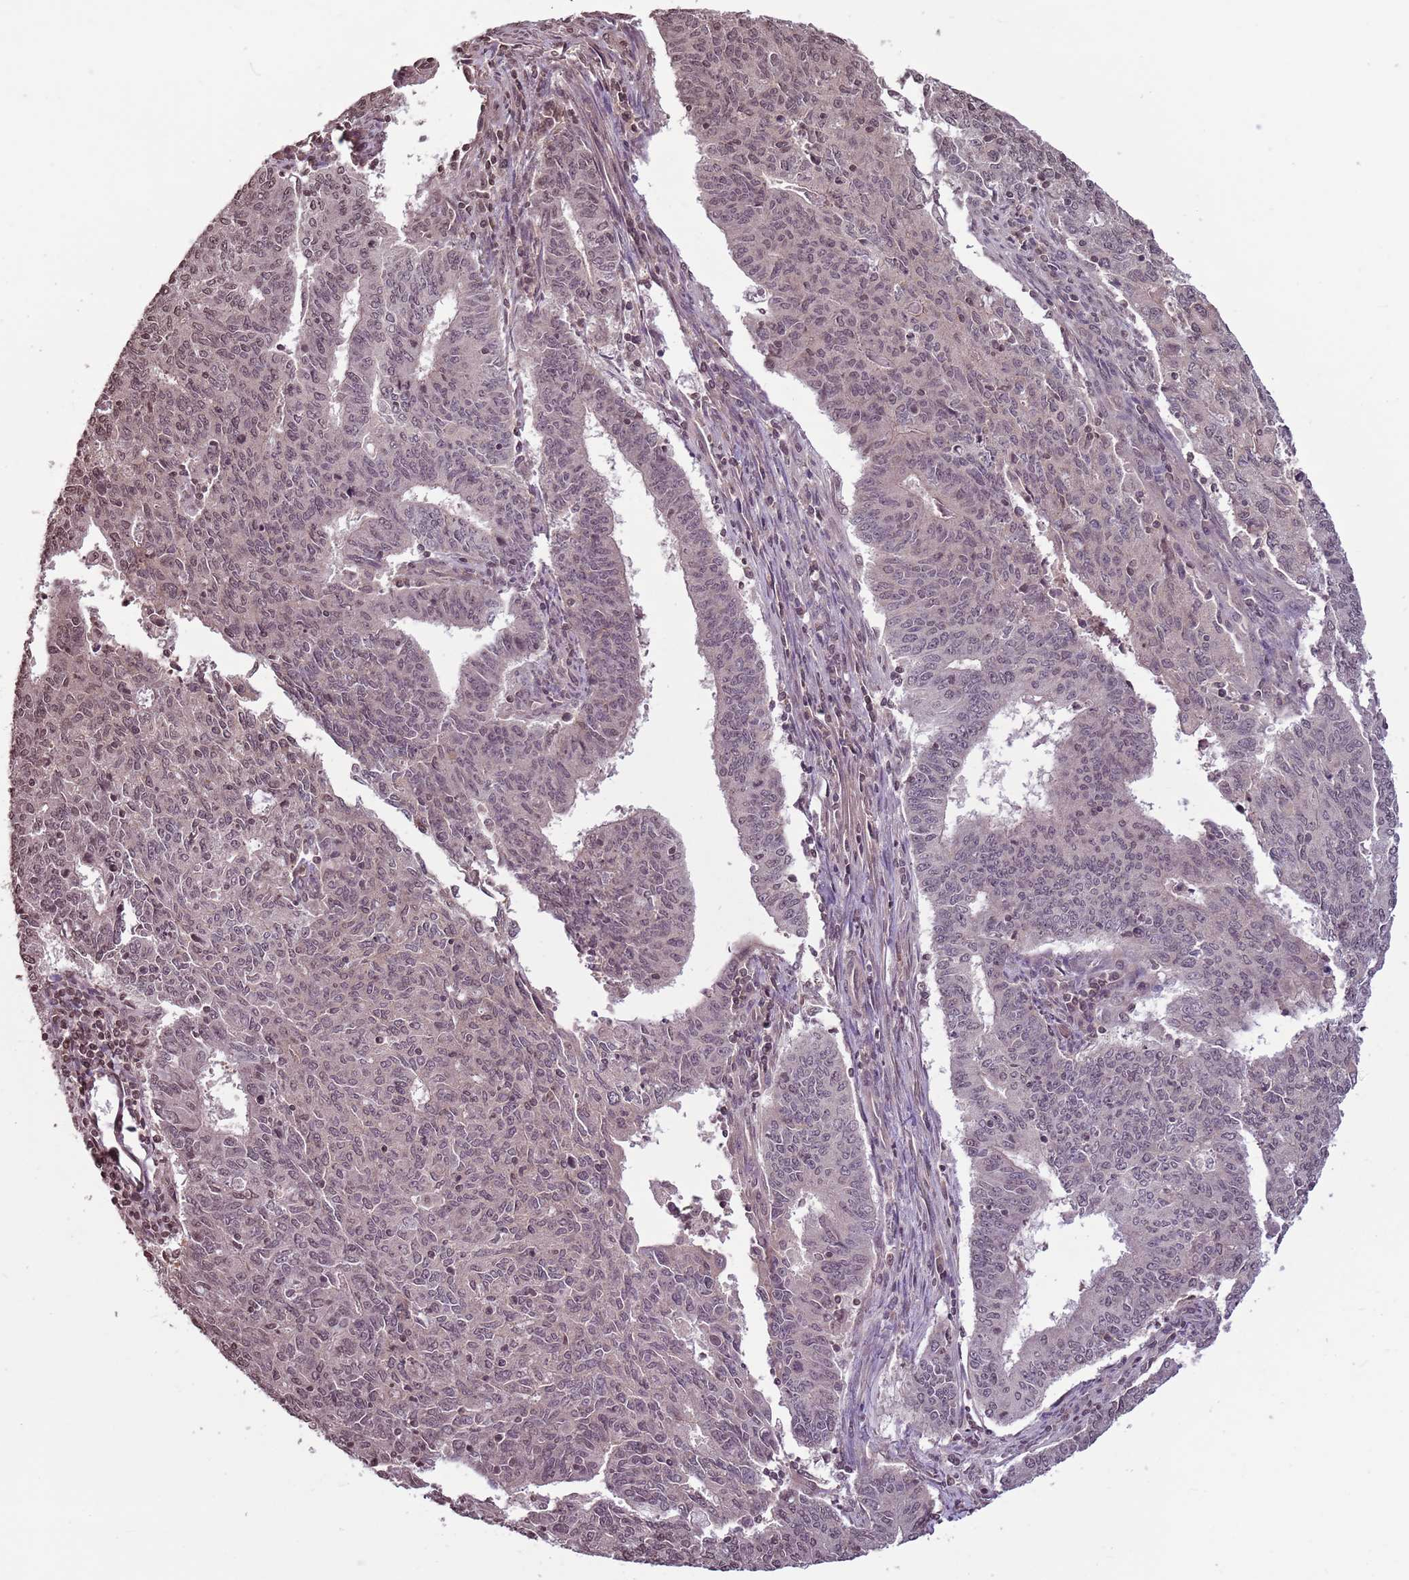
{"staining": {"intensity": "weak", "quantity": "25%-75%", "location": "nuclear"}, "tissue": "endometrial cancer", "cell_type": "Tumor cells", "image_type": "cancer", "snomed": [{"axis": "morphology", "description": "Adenocarcinoma, NOS"}, {"axis": "topography", "description": "Endometrium"}], "caption": "The immunohistochemical stain labels weak nuclear expression in tumor cells of adenocarcinoma (endometrial) tissue.", "gene": "CAPN9", "patient": {"sex": "female", "age": 59}}